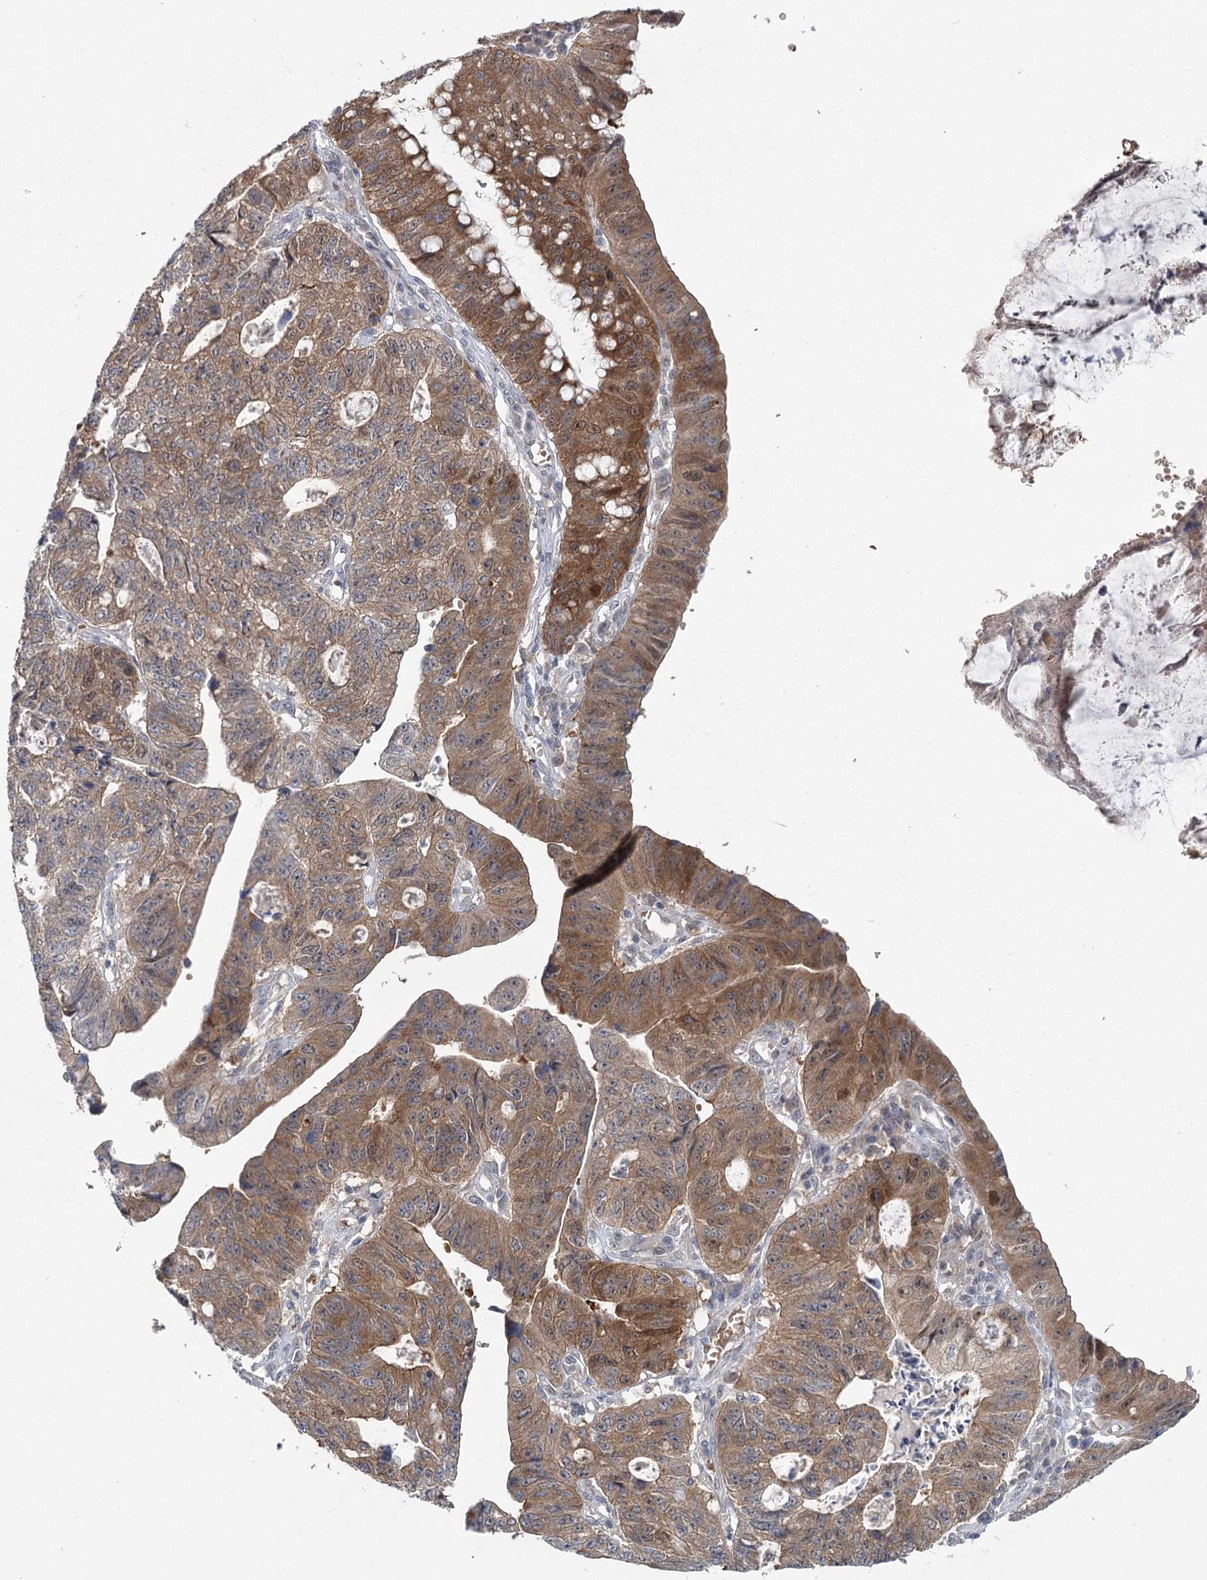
{"staining": {"intensity": "moderate", "quantity": ">75%", "location": "cytoplasmic/membranous,nuclear"}, "tissue": "stomach cancer", "cell_type": "Tumor cells", "image_type": "cancer", "snomed": [{"axis": "morphology", "description": "Adenocarcinoma, NOS"}, {"axis": "topography", "description": "Stomach"}], "caption": "Protein staining displays moderate cytoplasmic/membranous and nuclear staining in about >75% of tumor cells in stomach adenocarcinoma.", "gene": "MAP3K13", "patient": {"sex": "male", "age": 59}}